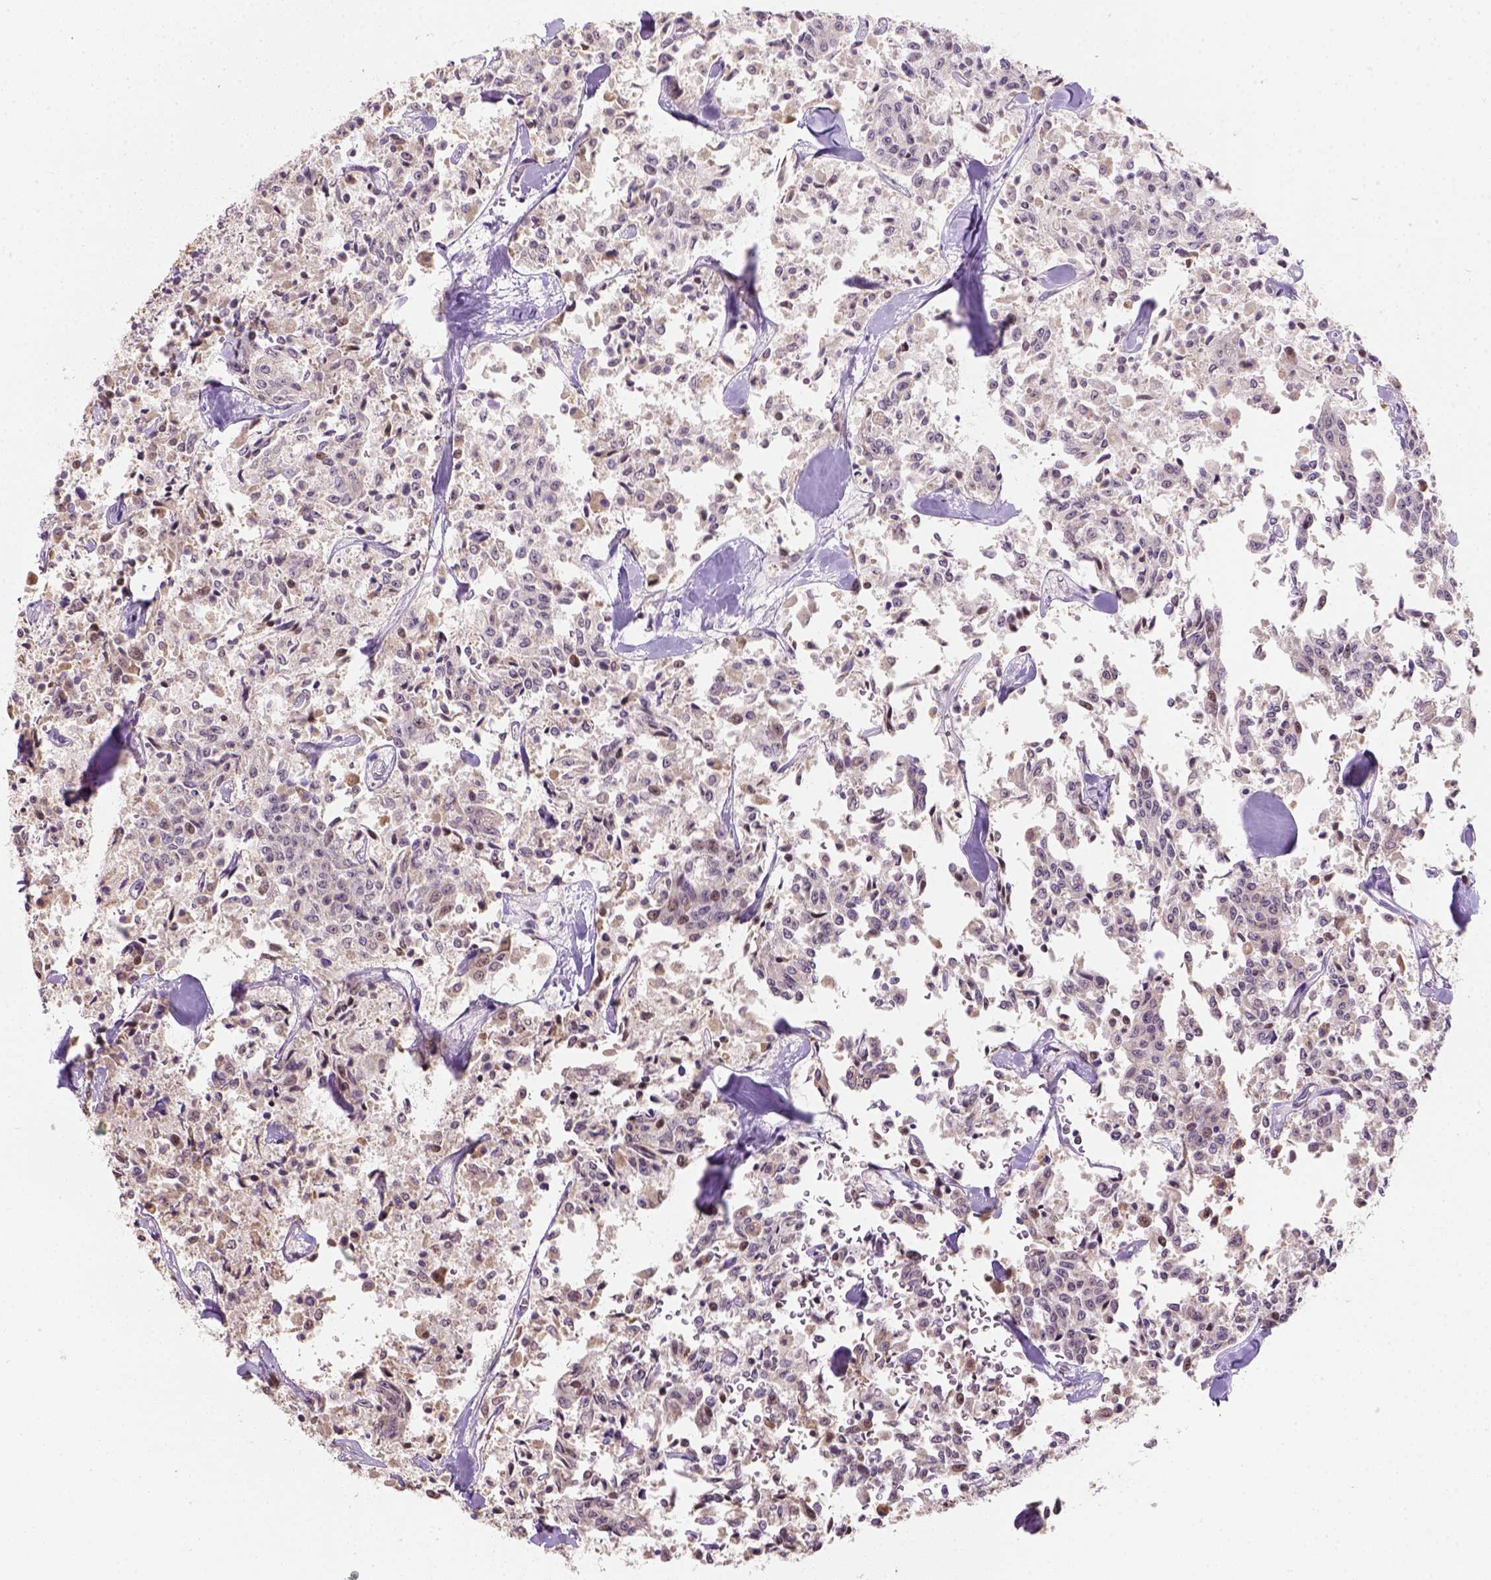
{"staining": {"intensity": "moderate", "quantity": "25%-75%", "location": "nuclear"}, "tissue": "carcinoid", "cell_type": "Tumor cells", "image_type": "cancer", "snomed": [{"axis": "morphology", "description": "Carcinoid, malignant, NOS"}, {"axis": "topography", "description": "Lung"}], "caption": "Immunohistochemistry of human malignant carcinoid demonstrates medium levels of moderate nuclear positivity in about 25%-75% of tumor cells. The staining was performed using DAB (3,3'-diaminobenzidine), with brown indicating positive protein expression. Nuclei are stained blue with hematoxylin.", "gene": "DDX50", "patient": {"sex": "male", "age": 71}}